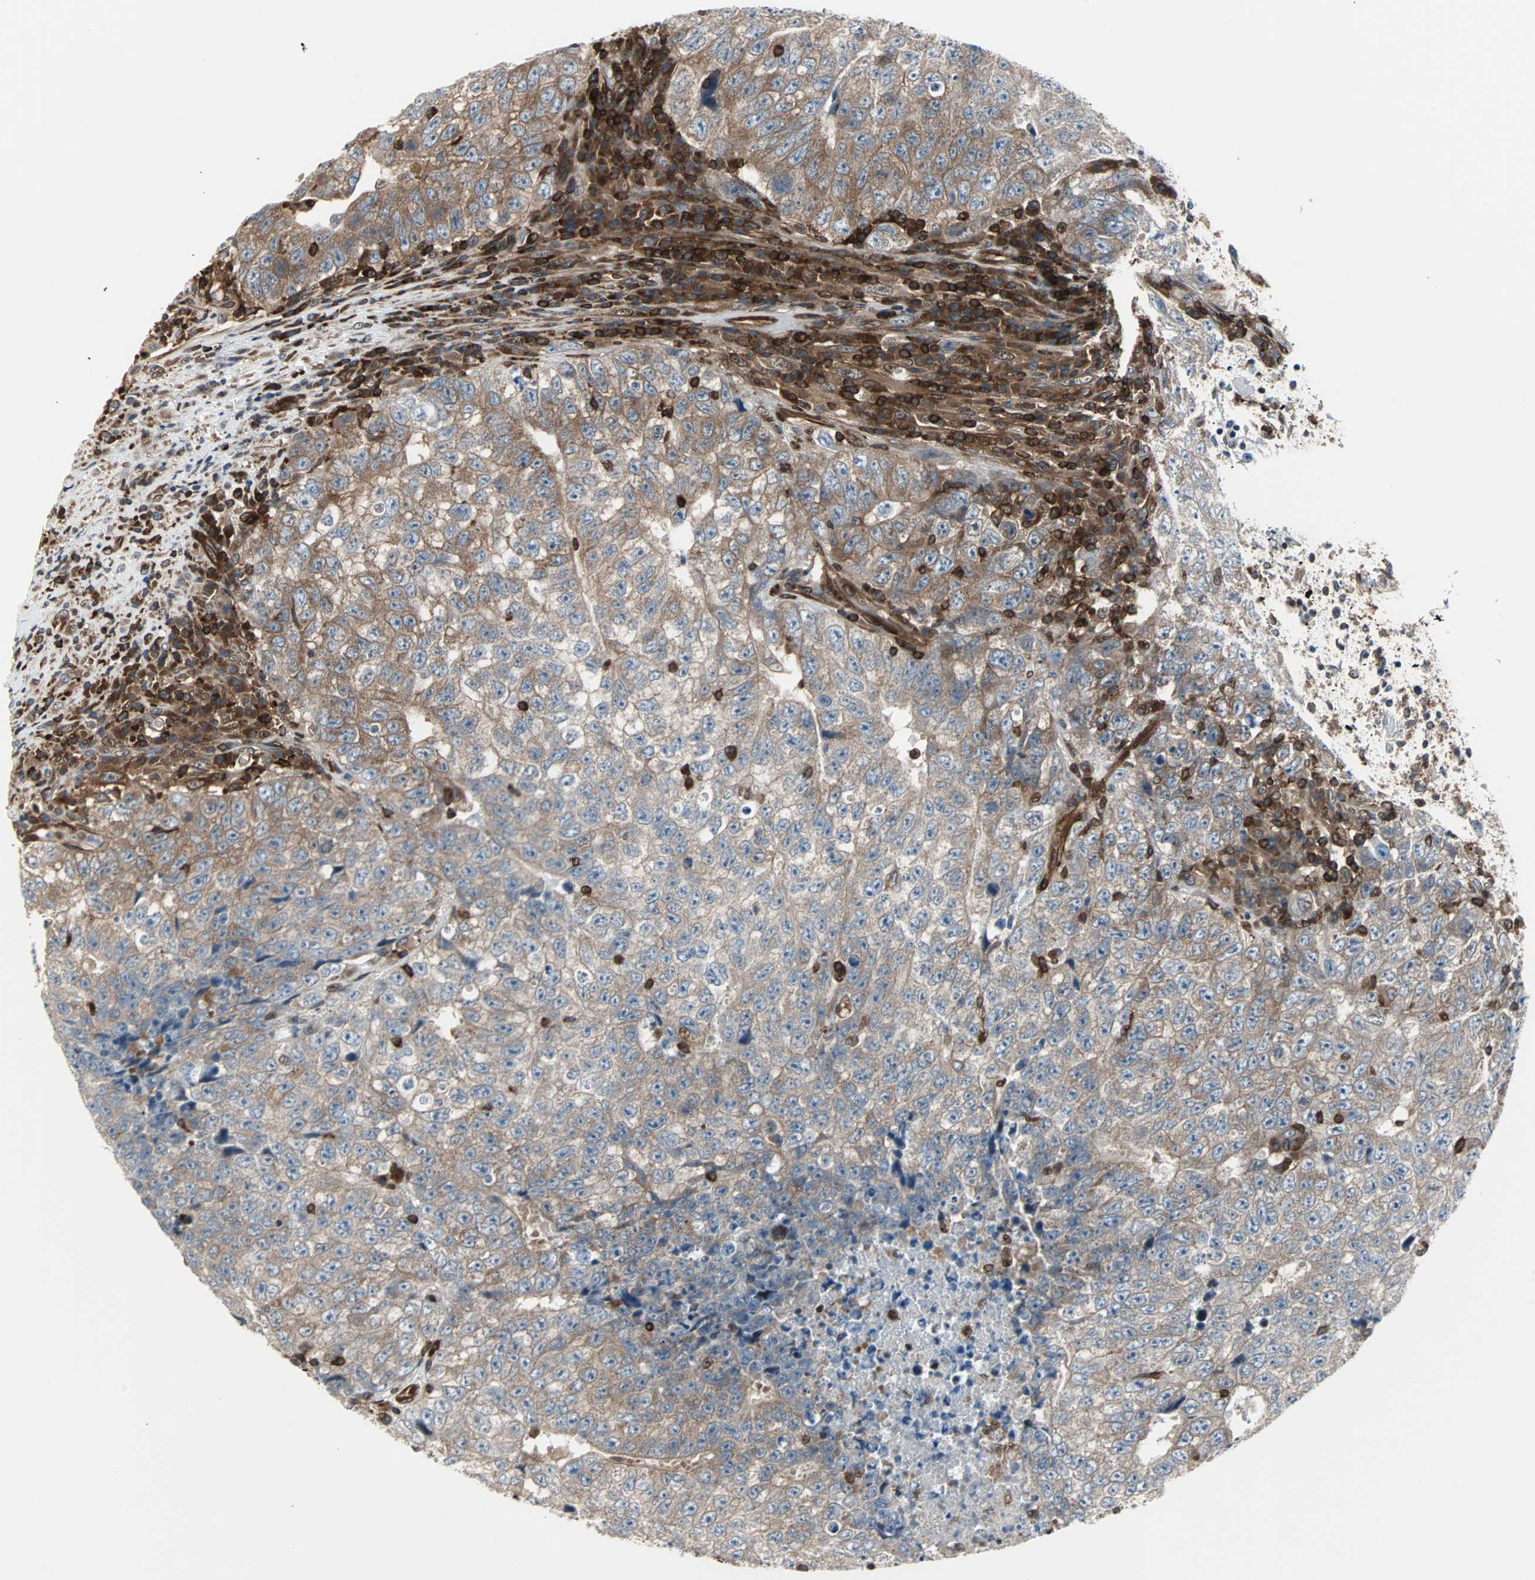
{"staining": {"intensity": "moderate", "quantity": ">75%", "location": "cytoplasmic/membranous"}, "tissue": "testis cancer", "cell_type": "Tumor cells", "image_type": "cancer", "snomed": [{"axis": "morphology", "description": "Necrosis, NOS"}, {"axis": "morphology", "description": "Carcinoma, Embryonal, NOS"}, {"axis": "topography", "description": "Testis"}], "caption": "Protein analysis of testis cancer tissue shows moderate cytoplasmic/membranous positivity in about >75% of tumor cells.", "gene": "RELA", "patient": {"sex": "male", "age": 19}}